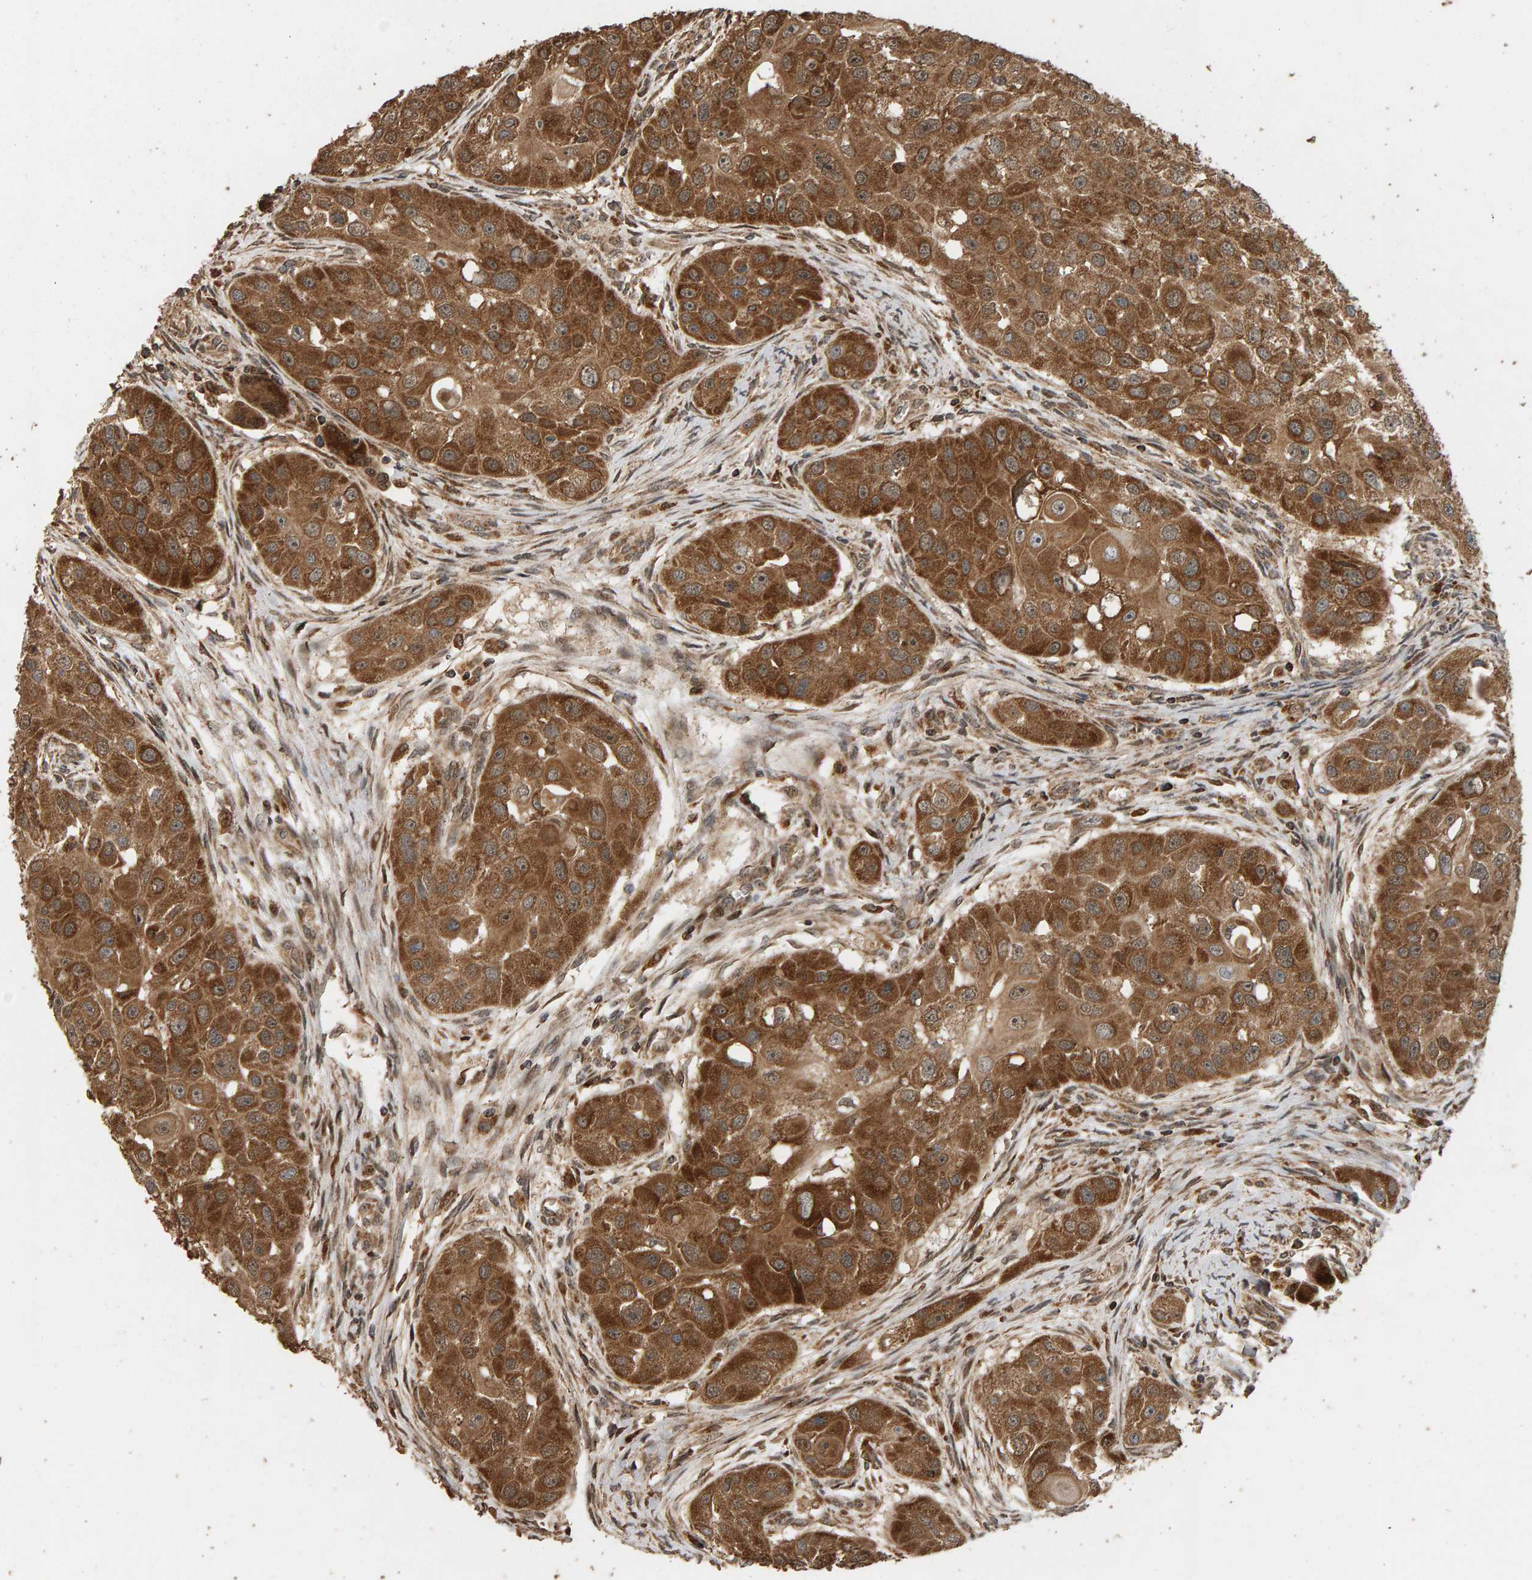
{"staining": {"intensity": "strong", "quantity": ">75%", "location": "cytoplasmic/membranous,nuclear"}, "tissue": "head and neck cancer", "cell_type": "Tumor cells", "image_type": "cancer", "snomed": [{"axis": "morphology", "description": "Normal tissue, NOS"}, {"axis": "morphology", "description": "Squamous cell carcinoma, NOS"}, {"axis": "topography", "description": "Skeletal muscle"}, {"axis": "topography", "description": "Head-Neck"}], "caption": "Head and neck squamous cell carcinoma tissue exhibits strong cytoplasmic/membranous and nuclear expression in approximately >75% of tumor cells, visualized by immunohistochemistry.", "gene": "GSTK1", "patient": {"sex": "male", "age": 51}}